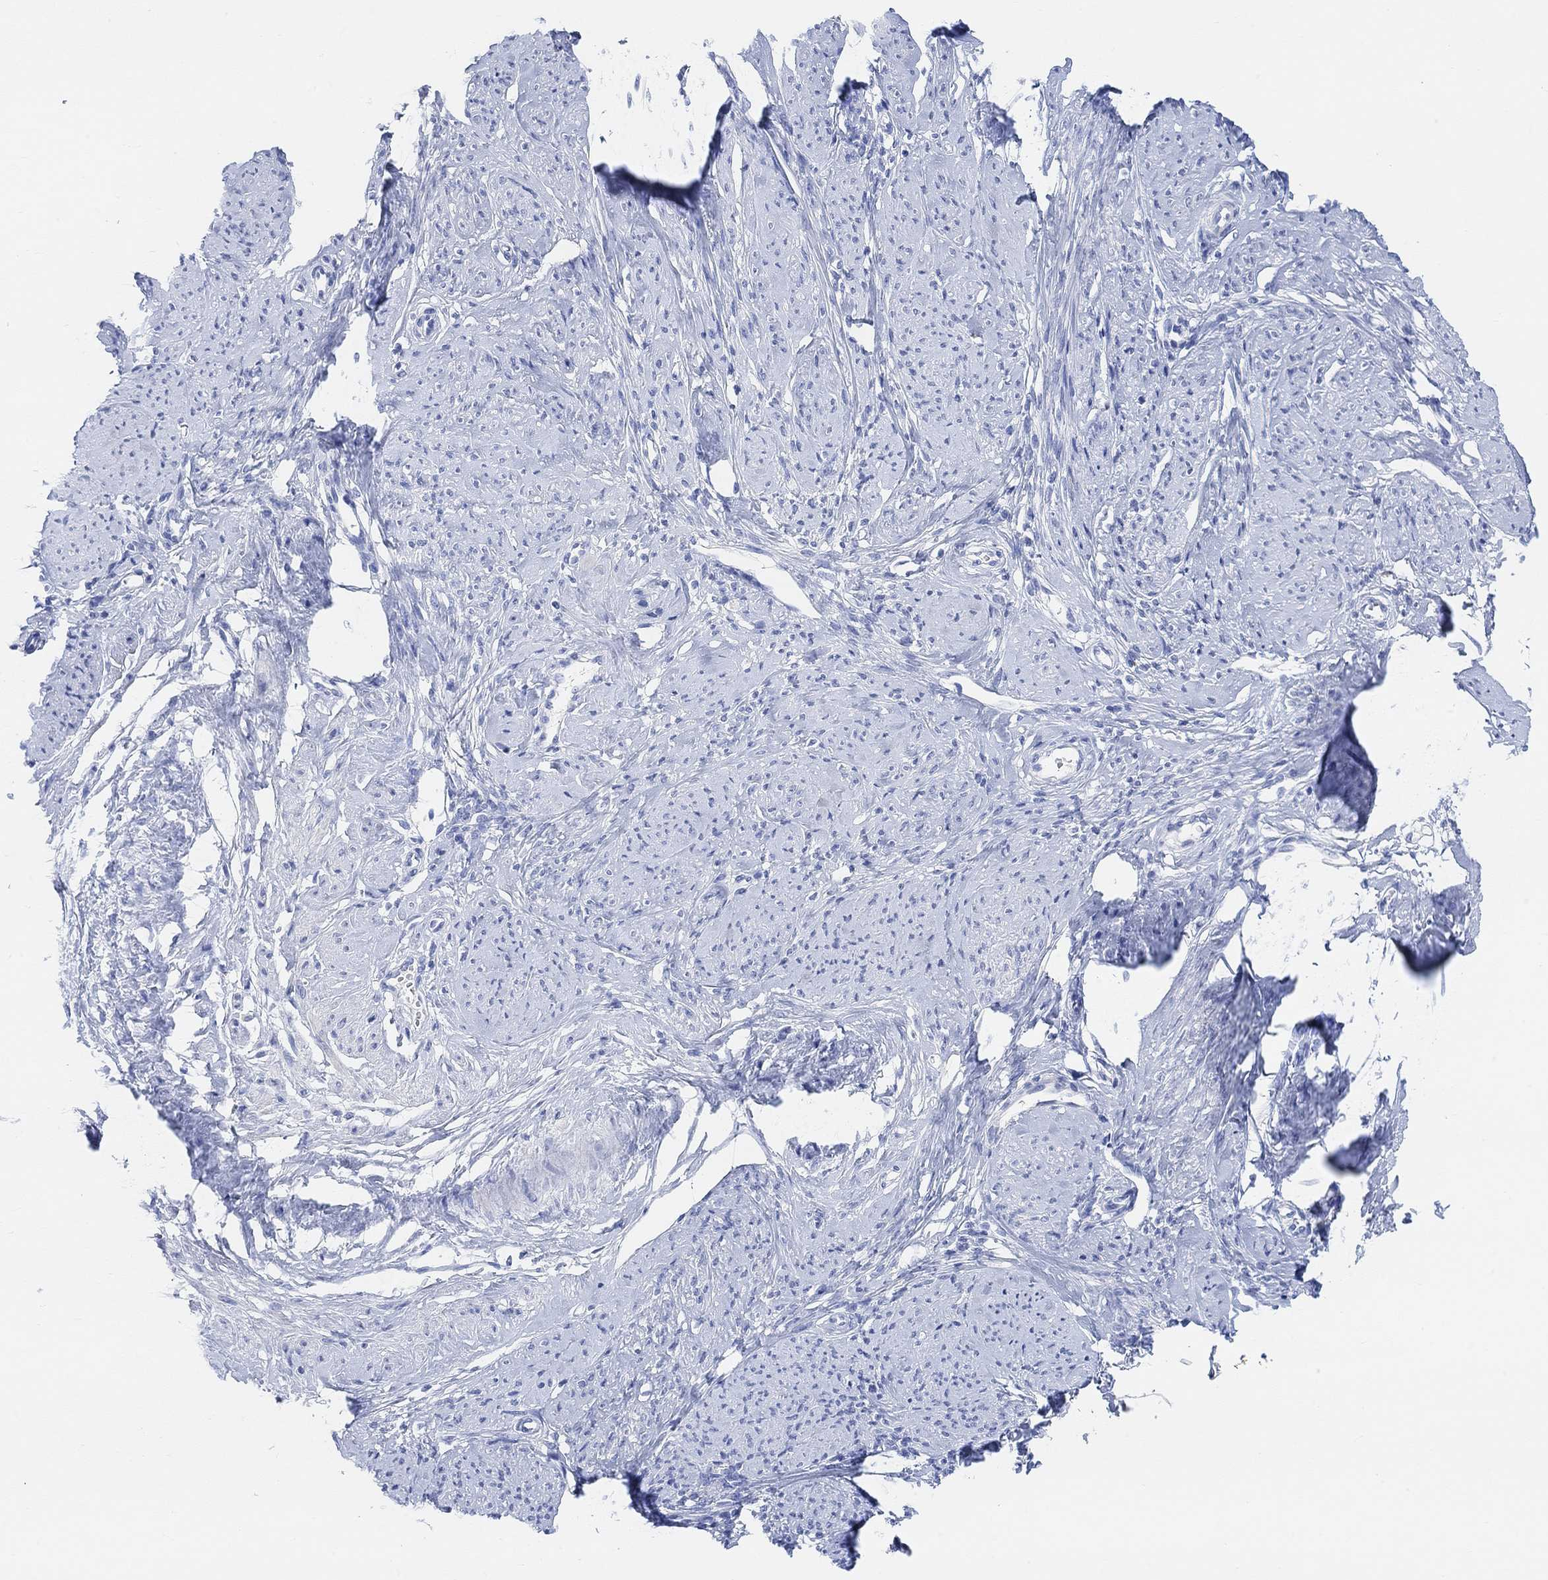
{"staining": {"intensity": "negative", "quantity": "none", "location": "none"}, "tissue": "smooth muscle", "cell_type": "Smooth muscle cells", "image_type": "normal", "snomed": [{"axis": "morphology", "description": "Normal tissue, NOS"}, {"axis": "topography", "description": "Smooth muscle"}], "caption": "IHC photomicrograph of benign human smooth muscle stained for a protein (brown), which demonstrates no expression in smooth muscle cells. (DAB IHC, high magnification).", "gene": "ENO4", "patient": {"sex": "female", "age": 48}}